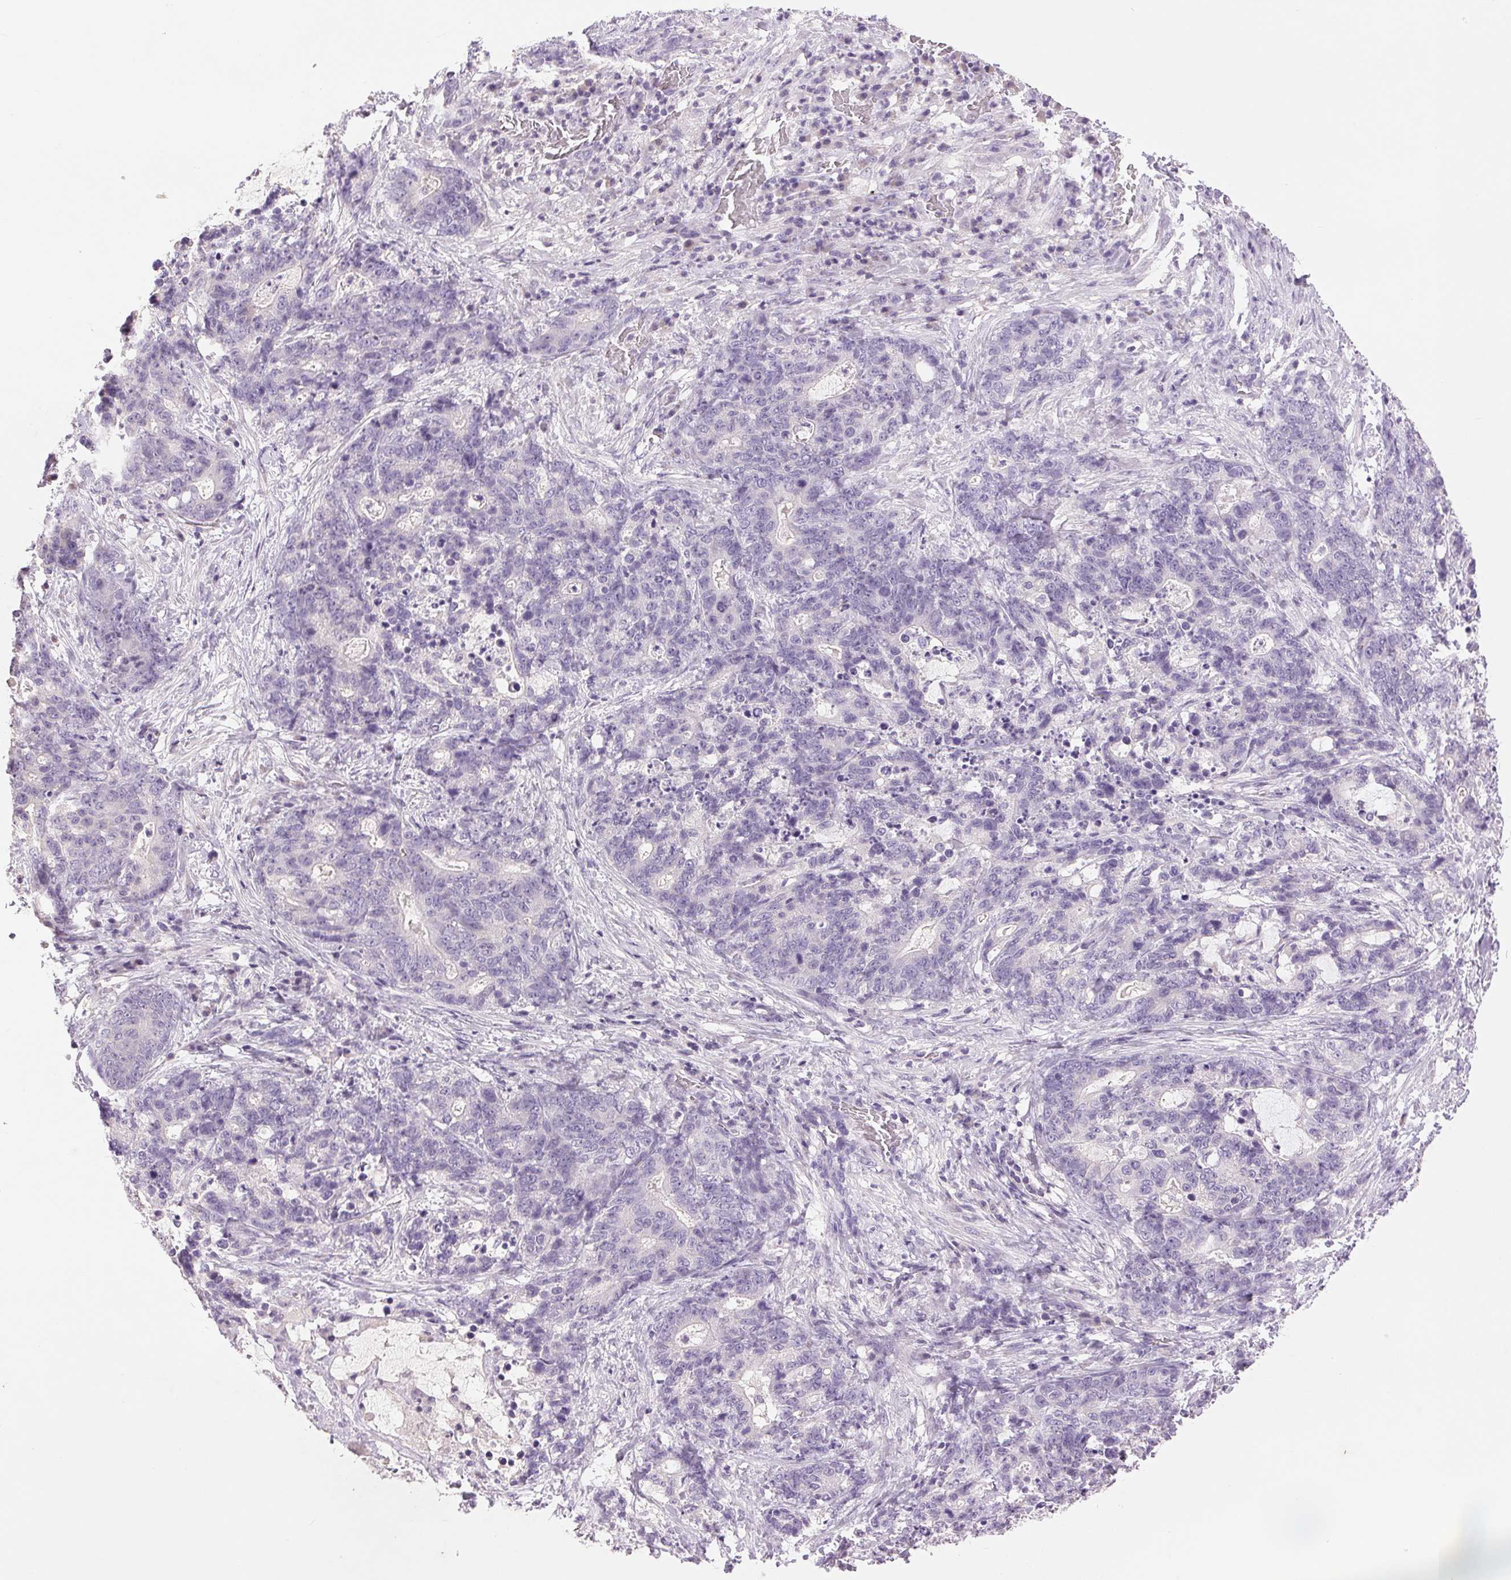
{"staining": {"intensity": "negative", "quantity": "none", "location": "none"}, "tissue": "stomach cancer", "cell_type": "Tumor cells", "image_type": "cancer", "snomed": [{"axis": "morphology", "description": "Normal tissue, NOS"}, {"axis": "morphology", "description": "Adenocarcinoma, NOS"}, {"axis": "topography", "description": "Stomach"}], "caption": "A high-resolution histopathology image shows immunohistochemistry staining of stomach cancer (adenocarcinoma), which demonstrates no significant staining in tumor cells.", "gene": "FXYD4", "patient": {"sex": "female", "age": 64}}